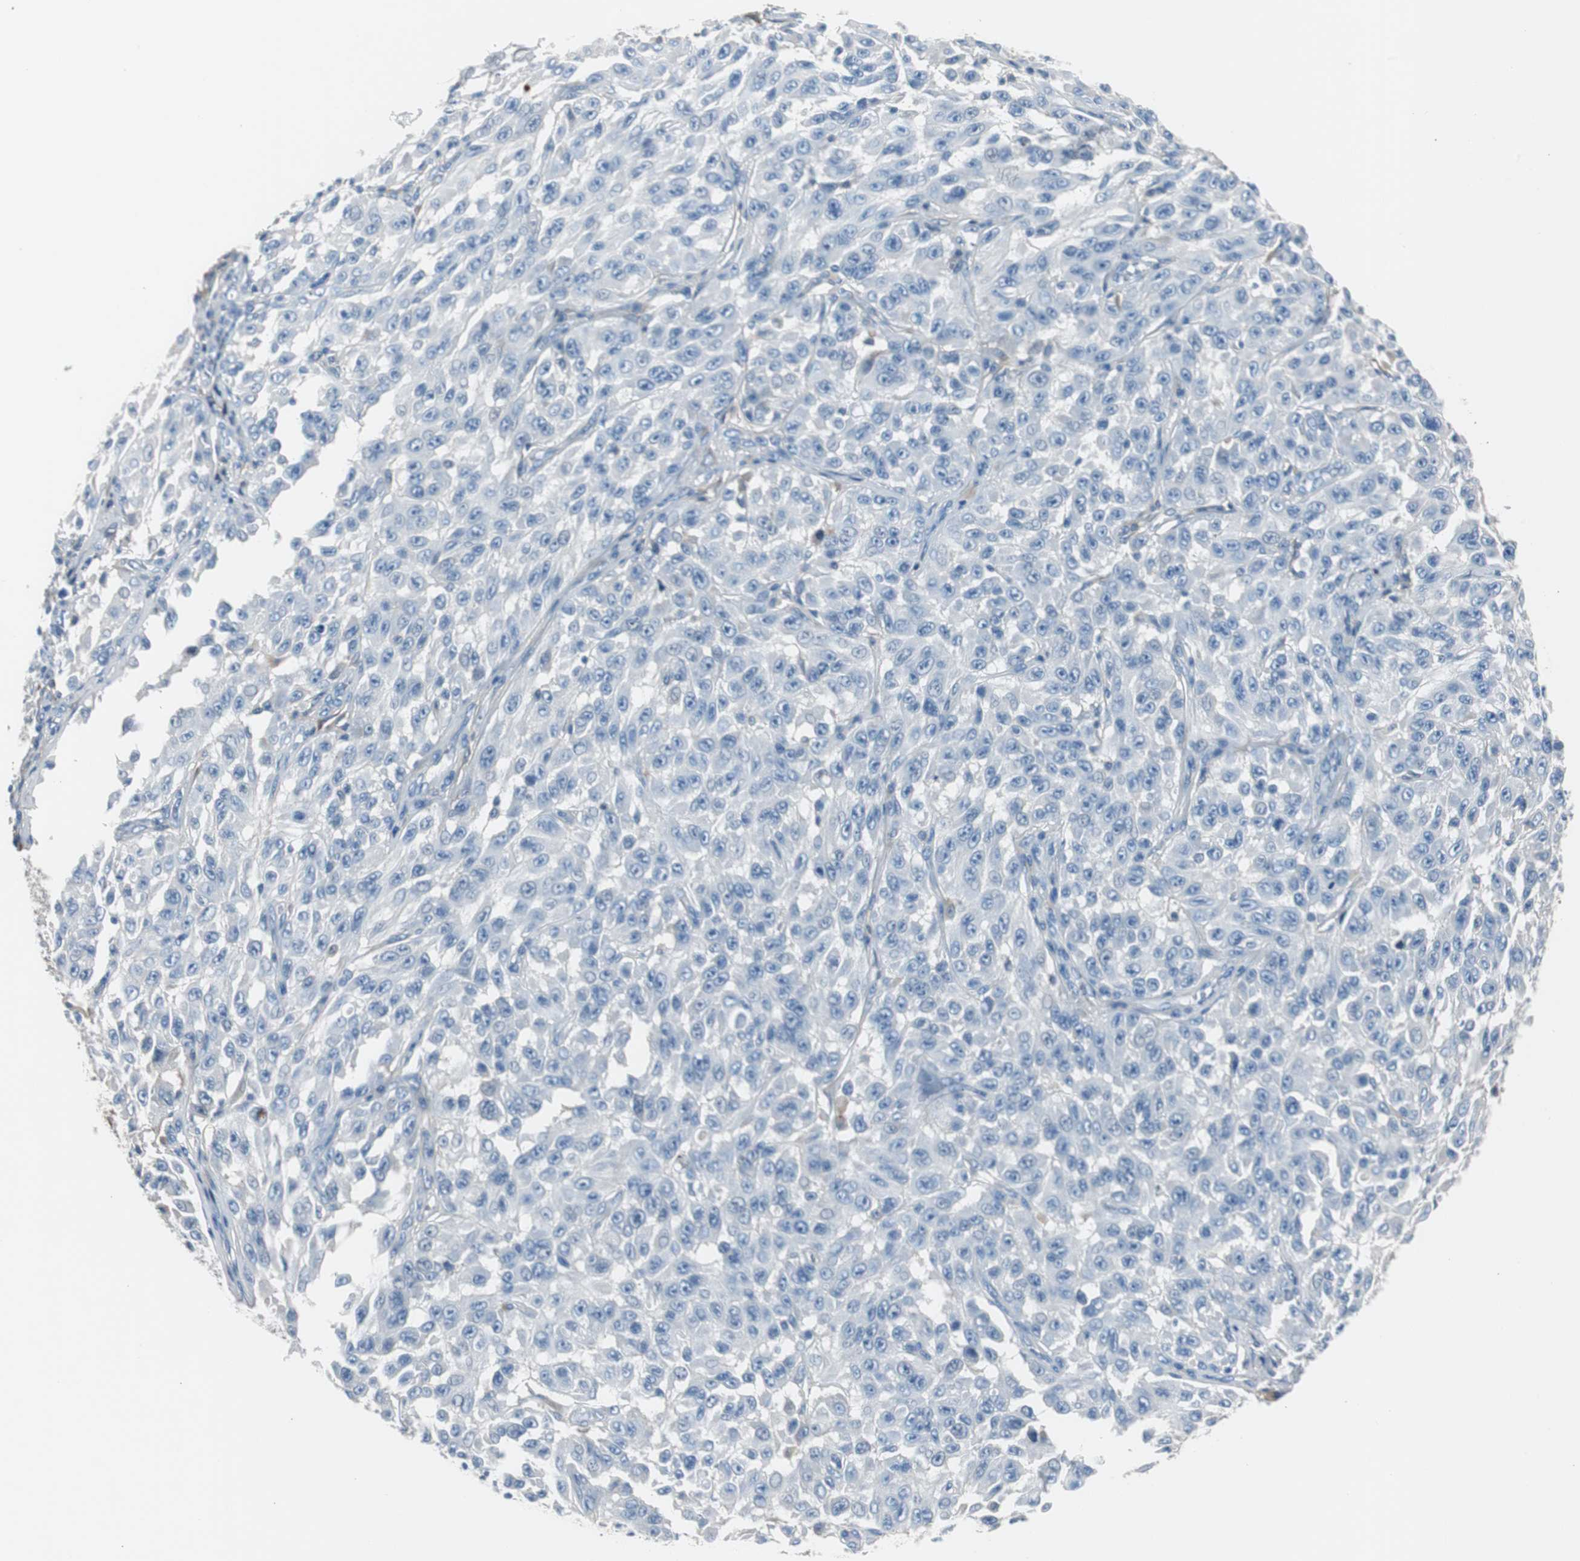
{"staining": {"intensity": "negative", "quantity": "none", "location": "none"}, "tissue": "melanoma", "cell_type": "Tumor cells", "image_type": "cancer", "snomed": [{"axis": "morphology", "description": "Malignant melanoma, NOS"}, {"axis": "topography", "description": "Skin"}], "caption": "Tumor cells are negative for brown protein staining in melanoma.", "gene": "SERPINF1", "patient": {"sex": "male", "age": 30}}